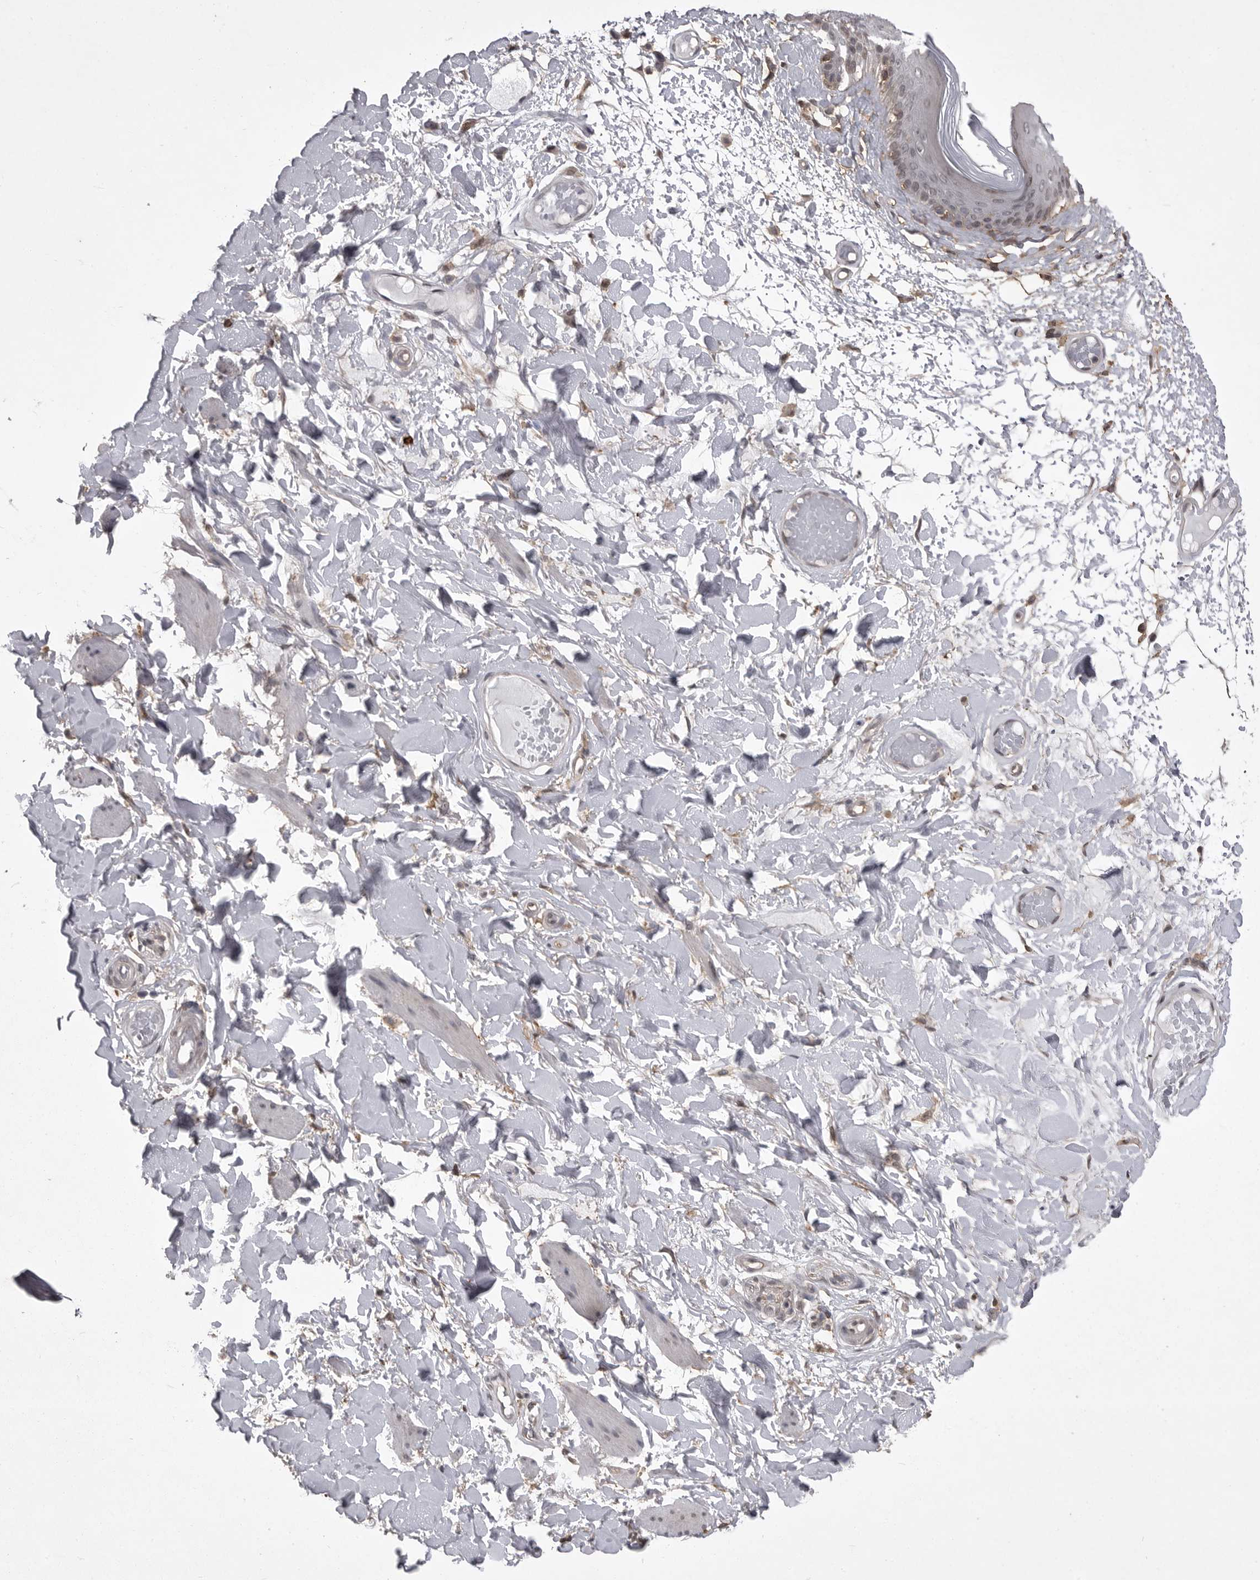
{"staining": {"intensity": "moderate", "quantity": "25%-75%", "location": "cytoplasmic/membranous,nuclear"}, "tissue": "skin", "cell_type": "Epidermal cells", "image_type": "normal", "snomed": [{"axis": "morphology", "description": "Normal tissue, NOS"}, {"axis": "topography", "description": "Vulva"}], "caption": "A high-resolution photomicrograph shows immunohistochemistry (IHC) staining of normal skin, which shows moderate cytoplasmic/membranous,nuclear staining in approximately 25%-75% of epidermal cells.", "gene": "ABL1", "patient": {"sex": "female", "age": 73}}